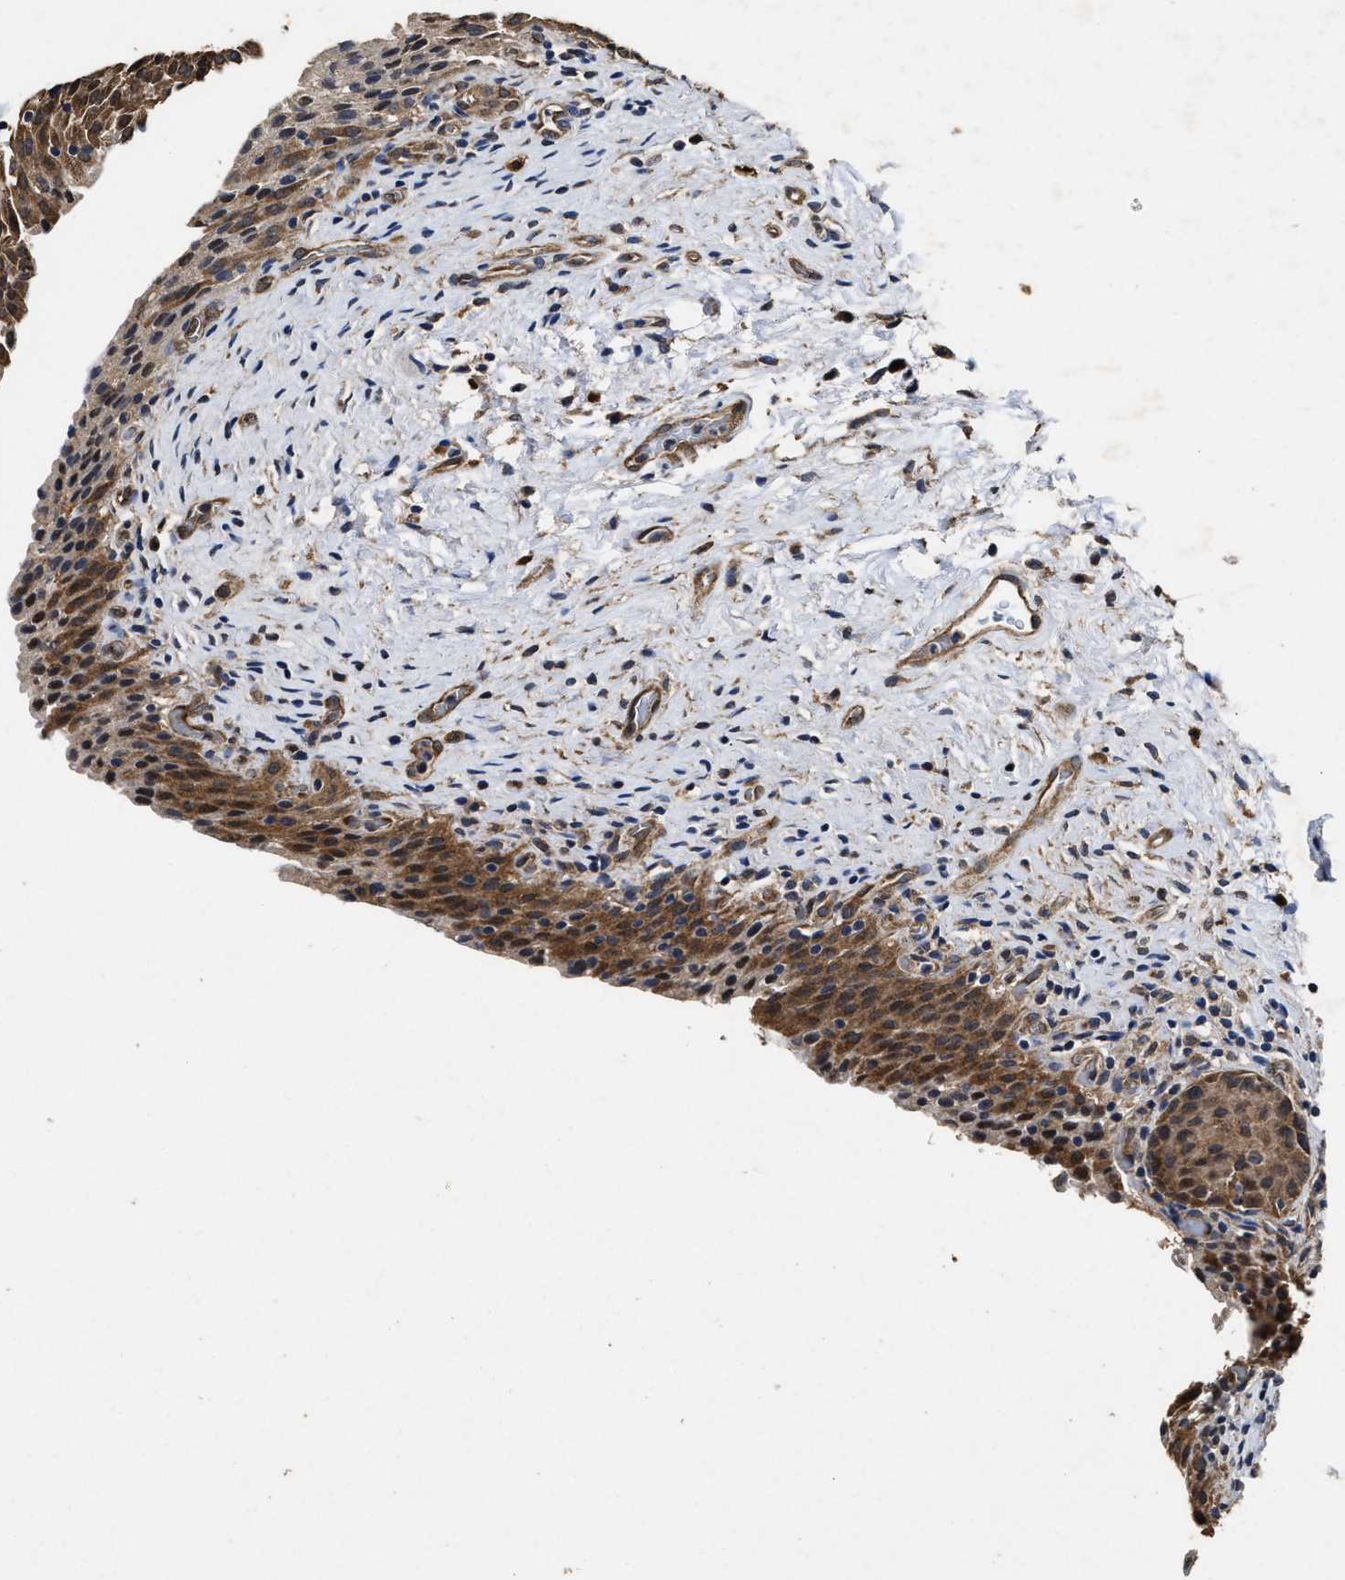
{"staining": {"intensity": "moderate", "quantity": ">75%", "location": "cytoplasmic/membranous,nuclear"}, "tissue": "urinary bladder", "cell_type": "Urothelial cells", "image_type": "normal", "snomed": [{"axis": "morphology", "description": "Normal tissue, NOS"}, {"axis": "topography", "description": "Urinary bladder"}], "caption": "Immunohistochemical staining of normal human urinary bladder shows medium levels of moderate cytoplasmic/membranous,nuclear positivity in approximately >75% of urothelial cells.", "gene": "YWHAE", "patient": {"sex": "male", "age": 51}}